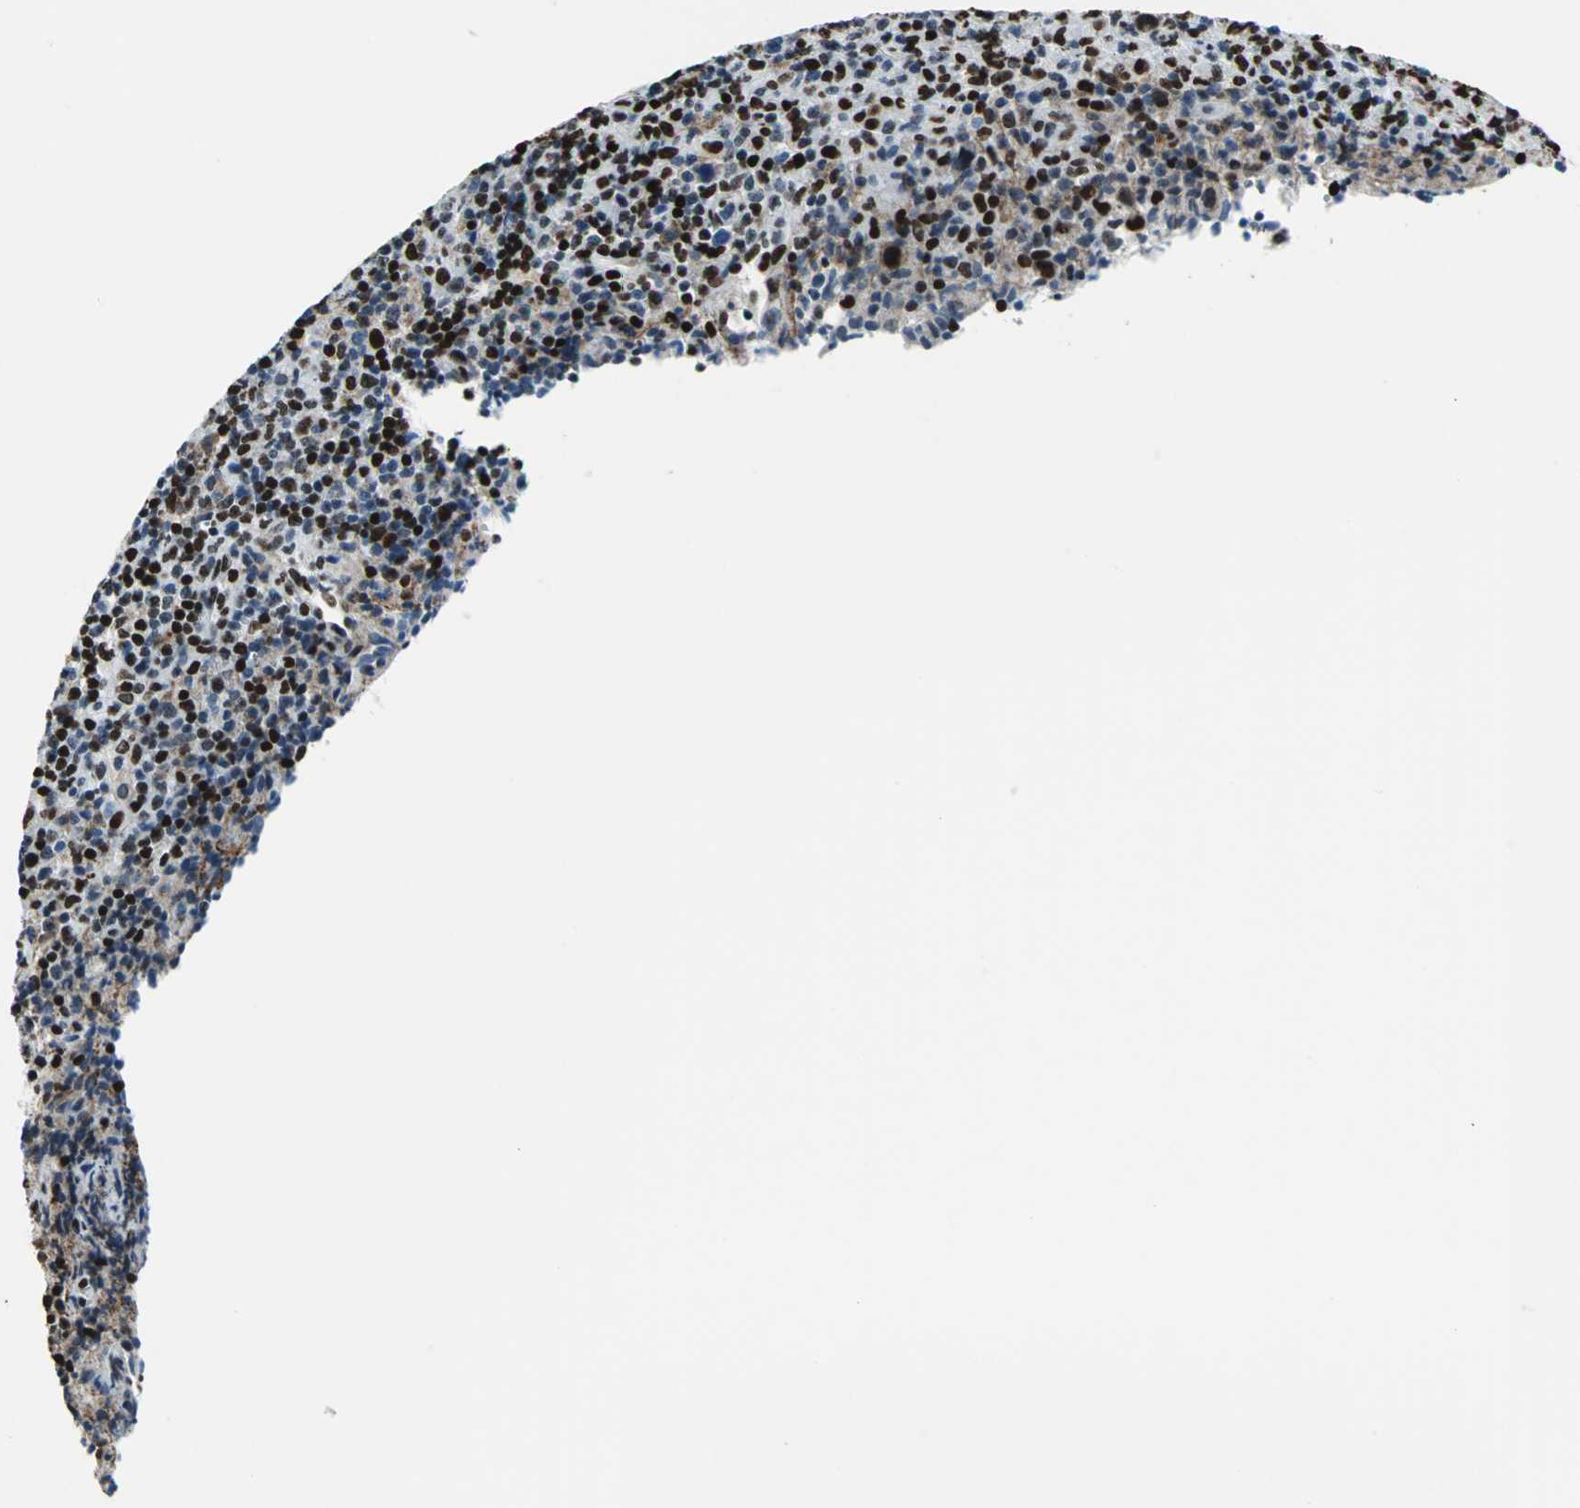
{"staining": {"intensity": "strong", "quantity": ">75%", "location": "nuclear"}, "tissue": "lymphoma", "cell_type": "Tumor cells", "image_type": "cancer", "snomed": [{"axis": "morphology", "description": "Hodgkin's disease, NOS"}, {"axis": "topography", "description": "Lymph node"}], "caption": "Strong nuclear positivity for a protein is seen in about >75% of tumor cells of lymphoma using IHC.", "gene": "APEX1", "patient": {"sex": "male", "age": 65}}